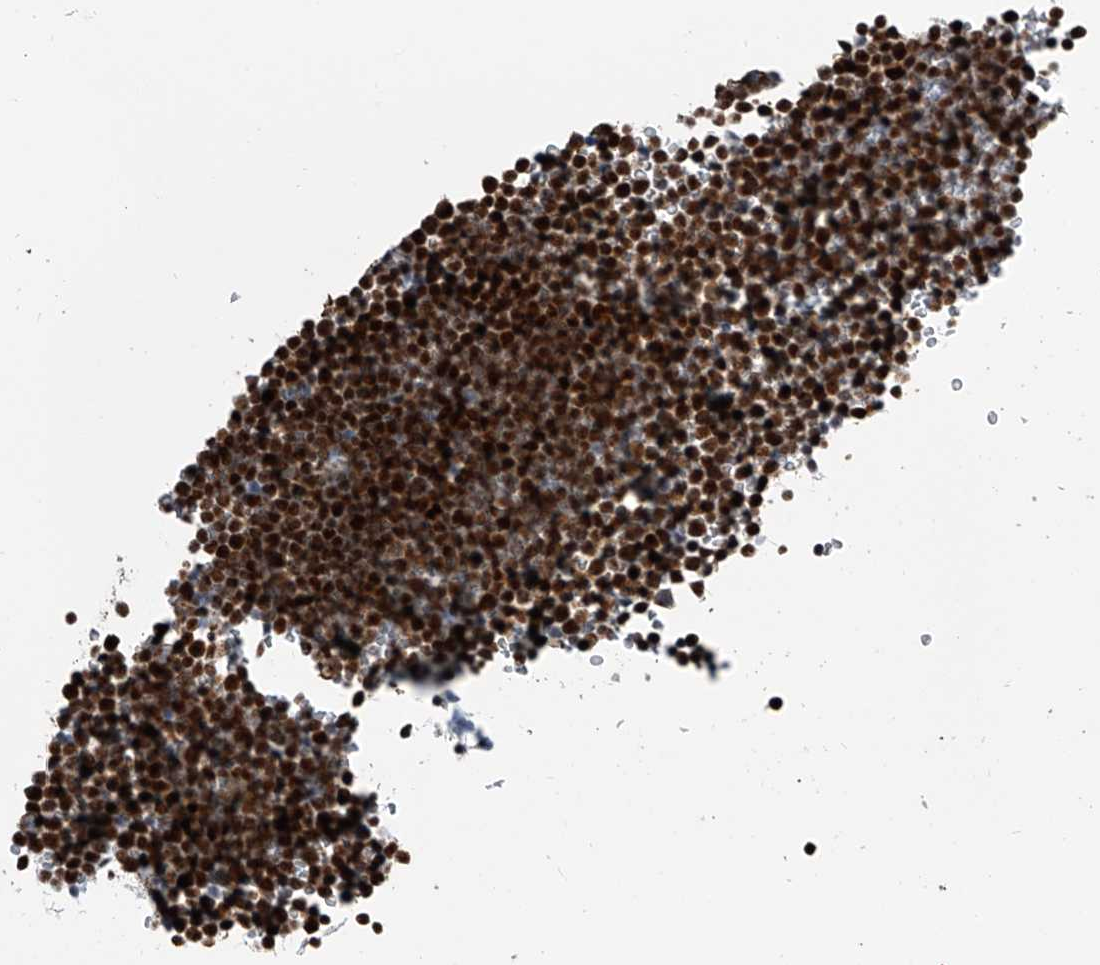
{"staining": {"intensity": "strong", "quantity": ">75%", "location": "cytoplasmic/membranous,nuclear"}, "tissue": "lymphoma", "cell_type": "Tumor cells", "image_type": "cancer", "snomed": [{"axis": "morphology", "description": "Malignant lymphoma, non-Hodgkin's type, High grade"}, {"axis": "topography", "description": "Lymph node"}], "caption": "An image of human malignant lymphoma, non-Hodgkin's type (high-grade) stained for a protein shows strong cytoplasmic/membranous and nuclear brown staining in tumor cells. Ihc stains the protein in brown and the nuclei are stained blue.", "gene": "FKBP5", "patient": {"sex": "male", "age": 13}}